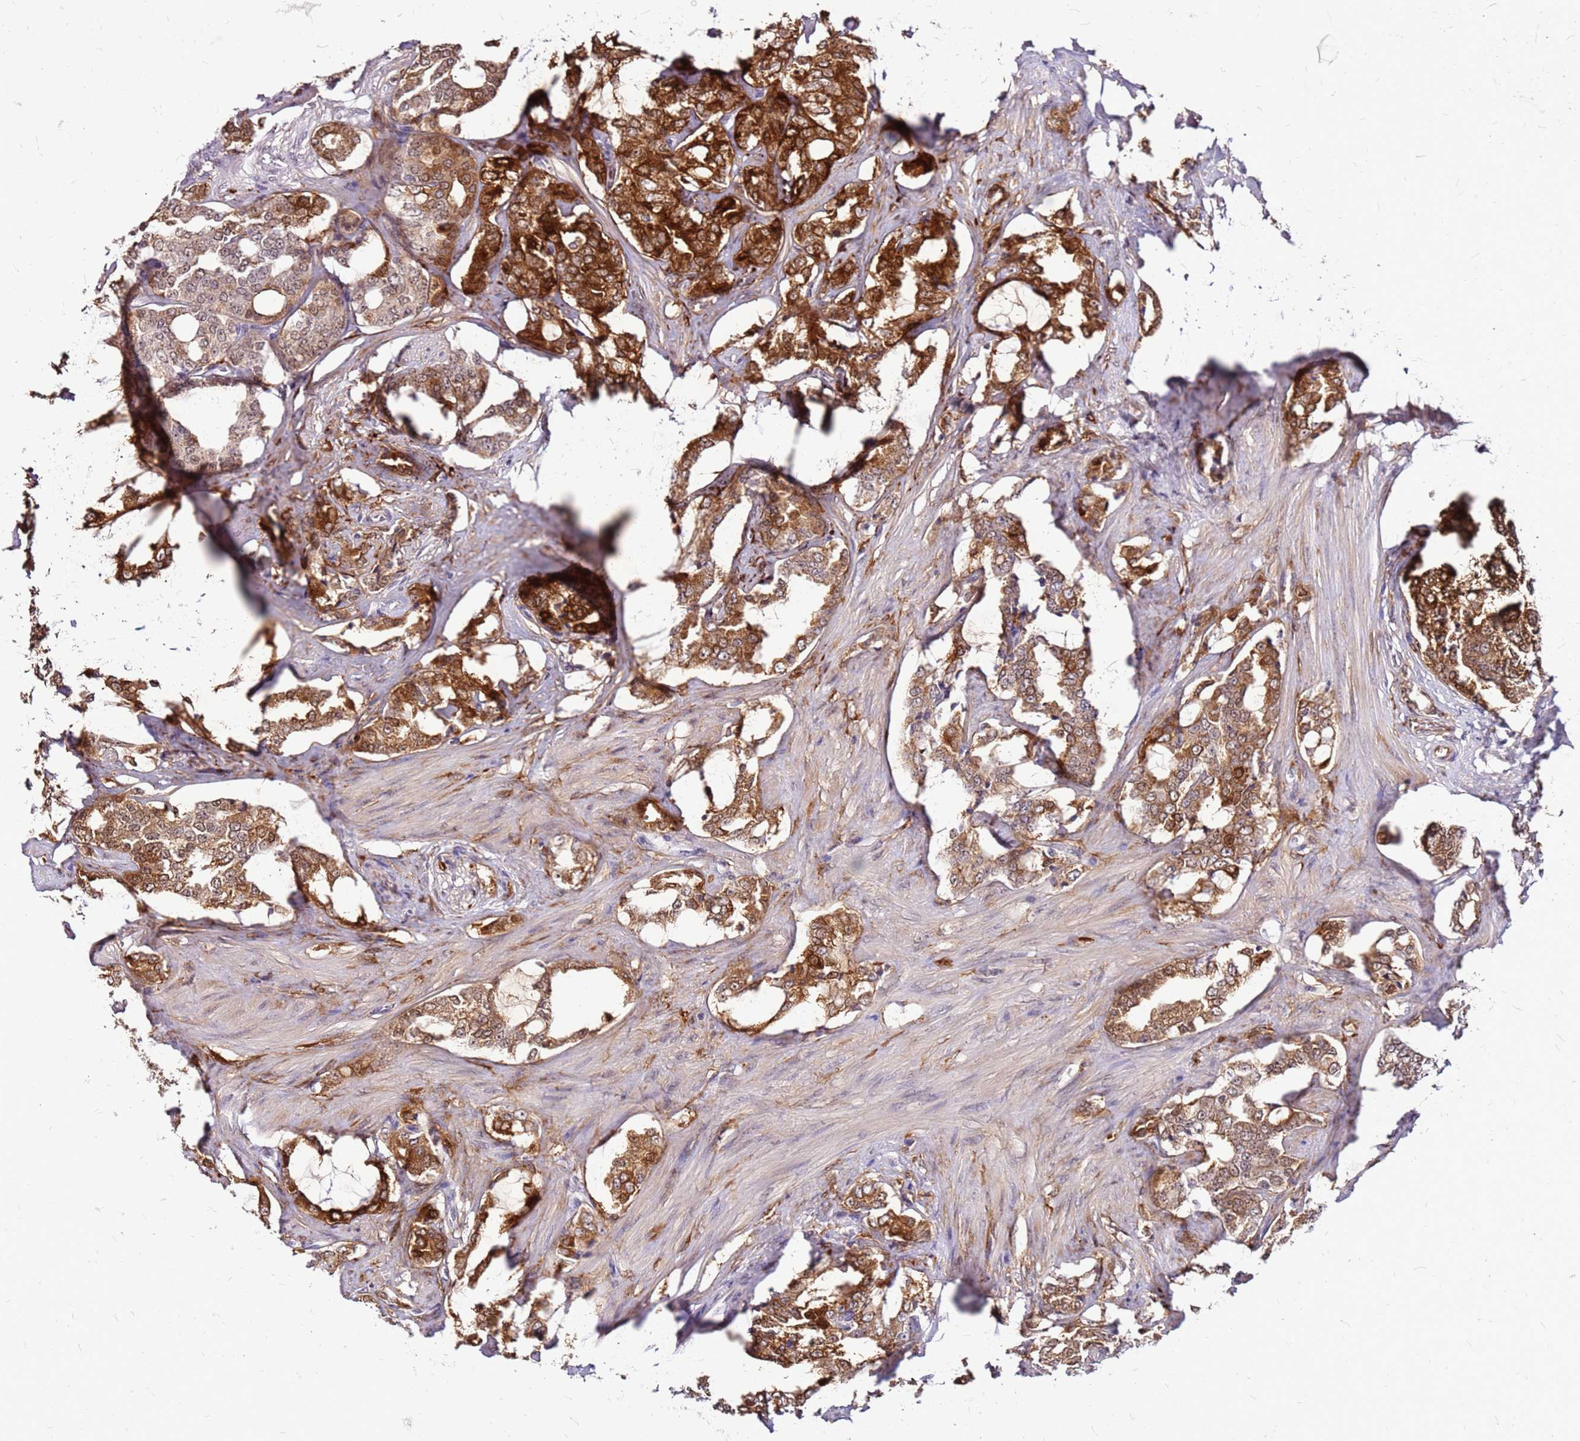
{"staining": {"intensity": "strong", "quantity": ">75%", "location": "cytoplasmic/membranous"}, "tissue": "prostate cancer", "cell_type": "Tumor cells", "image_type": "cancer", "snomed": [{"axis": "morphology", "description": "Adenocarcinoma, High grade"}, {"axis": "topography", "description": "Prostate"}], "caption": "Strong cytoplasmic/membranous staining is present in about >75% of tumor cells in prostate cancer (adenocarcinoma (high-grade)).", "gene": "ALDH1A3", "patient": {"sex": "male", "age": 64}}